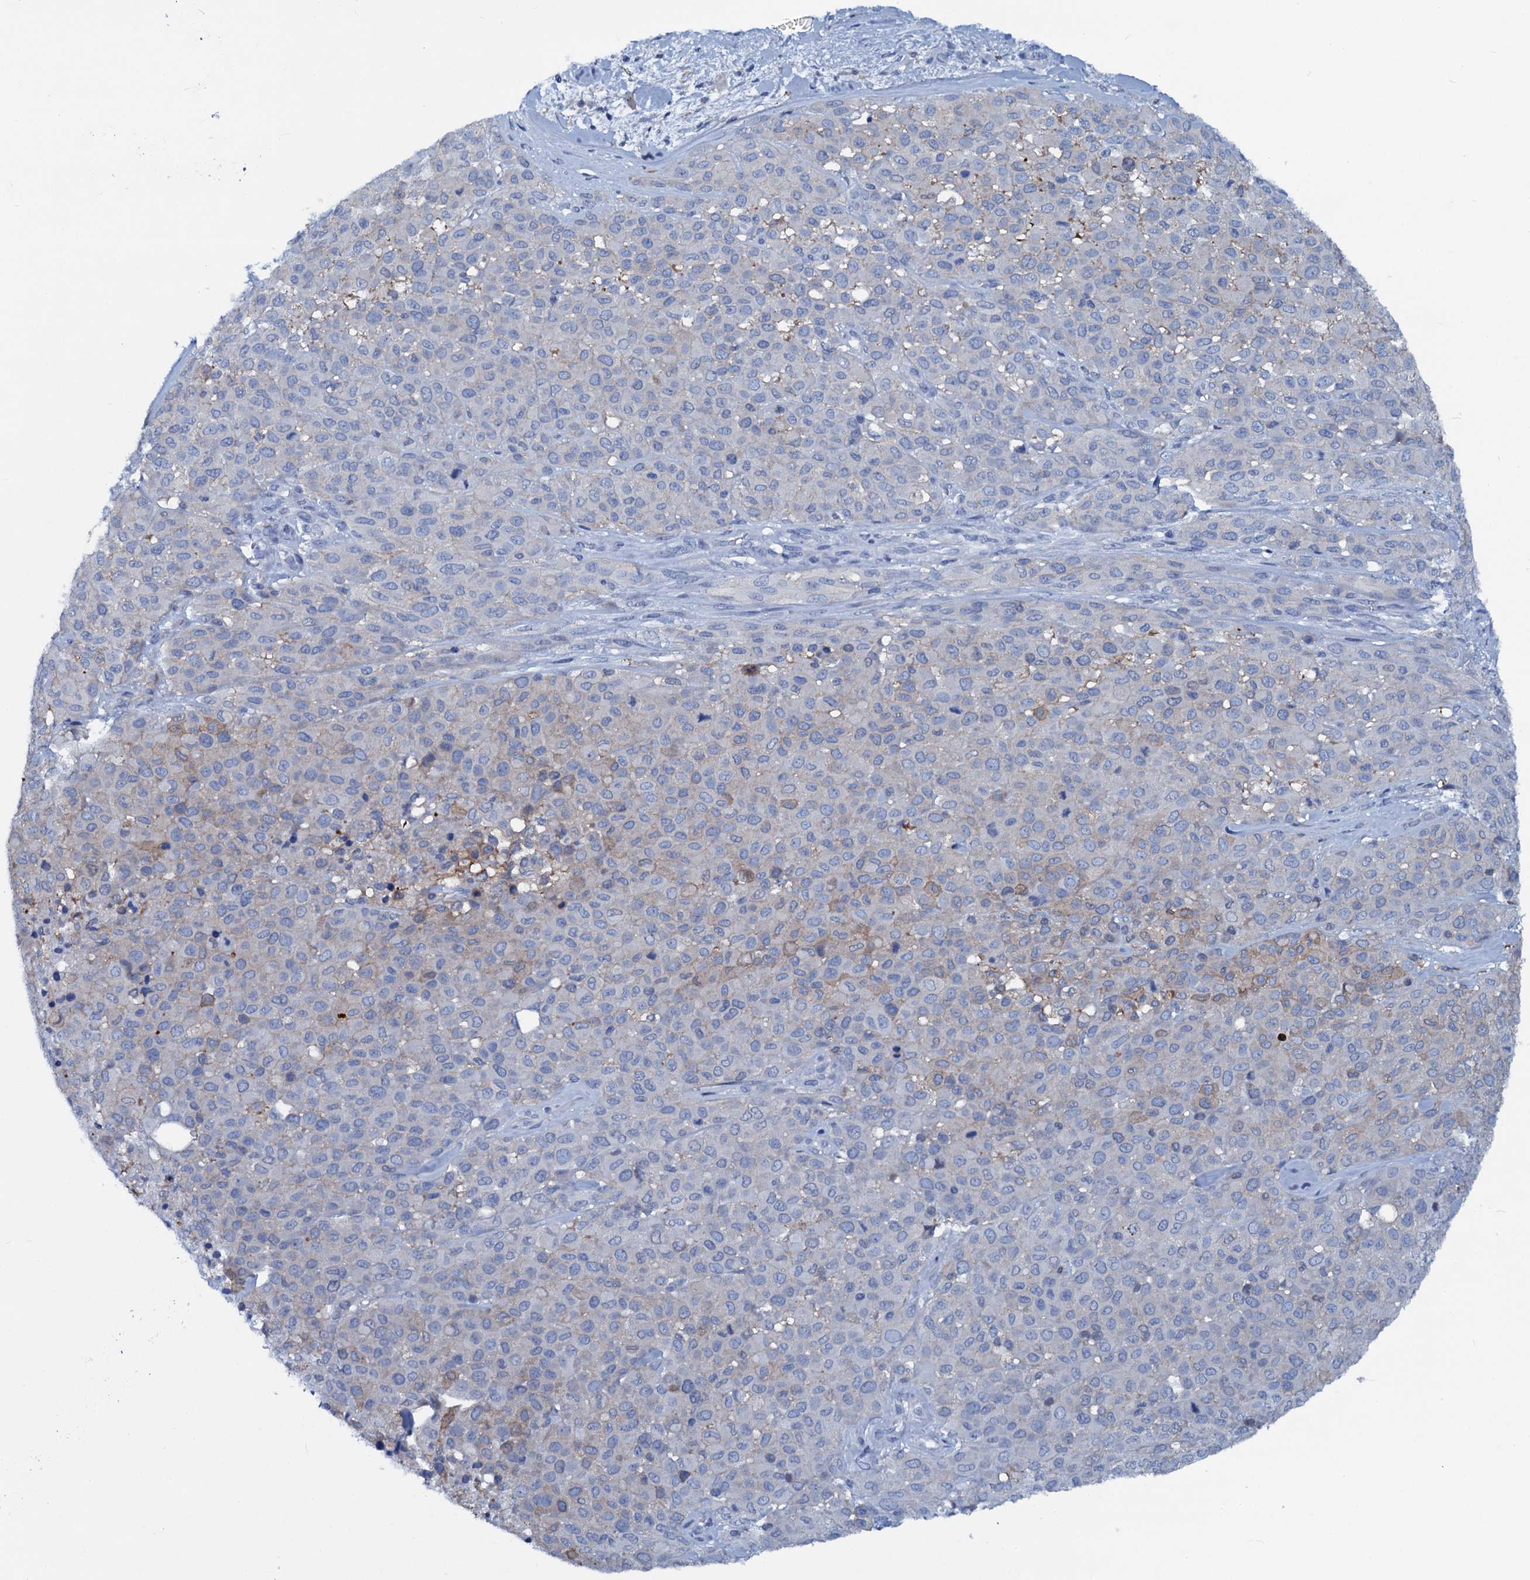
{"staining": {"intensity": "negative", "quantity": "none", "location": "none"}, "tissue": "melanoma", "cell_type": "Tumor cells", "image_type": "cancer", "snomed": [{"axis": "morphology", "description": "Malignant melanoma, Metastatic site"}, {"axis": "topography", "description": "Skin"}], "caption": "High magnification brightfield microscopy of melanoma stained with DAB (3,3'-diaminobenzidine) (brown) and counterstained with hematoxylin (blue): tumor cells show no significant expression.", "gene": "SLC4A7", "patient": {"sex": "female", "age": 81}}